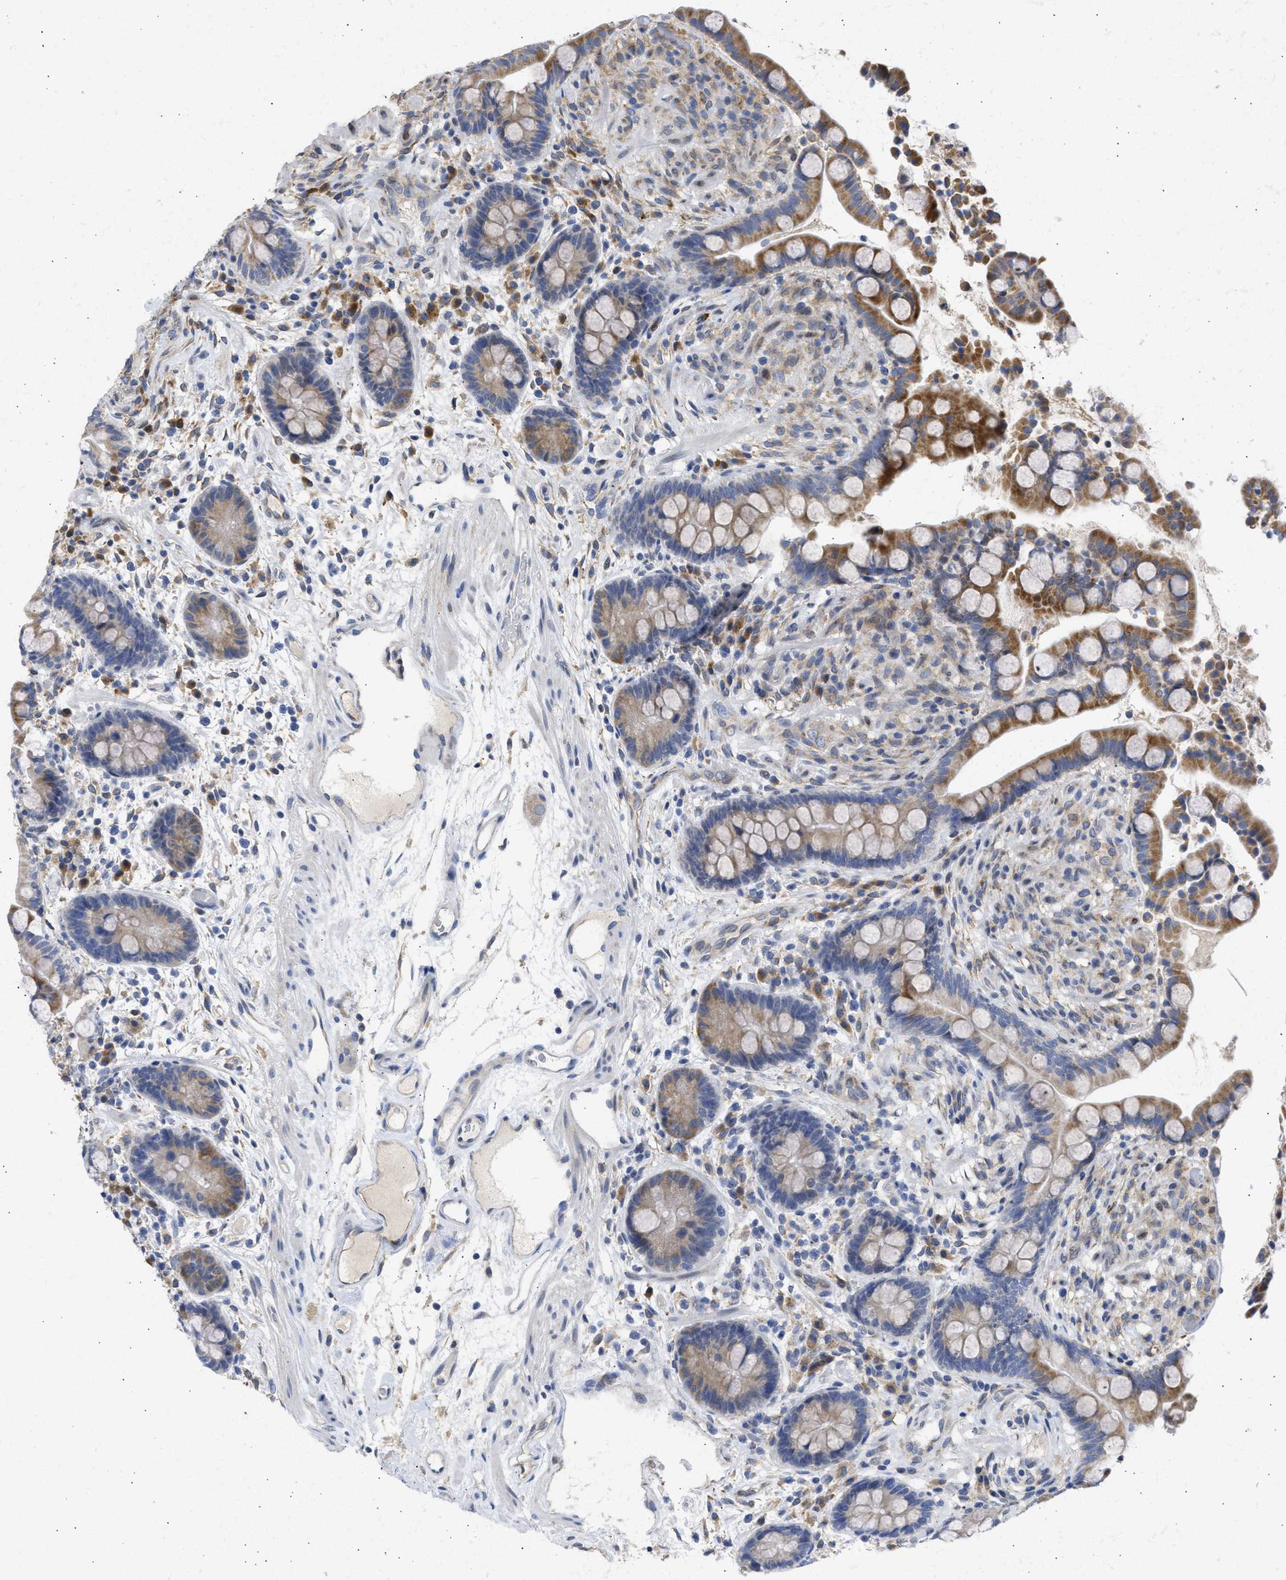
{"staining": {"intensity": "weak", "quantity": ">75%", "location": "cytoplasmic/membranous"}, "tissue": "colon", "cell_type": "Endothelial cells", "image_type": "normal", "snomed": [{"axis": "morphology", "description": "Normal tissue, NOS"}, {"axis": "topography", "description": "Colon"}], "caption": "Endothelial cells exhibit weak cytoplasmic/membranous staining in about >75% of cells in normal colon.", "gene": "TMED1", "patient": {"sex": "male", "age": 73}}